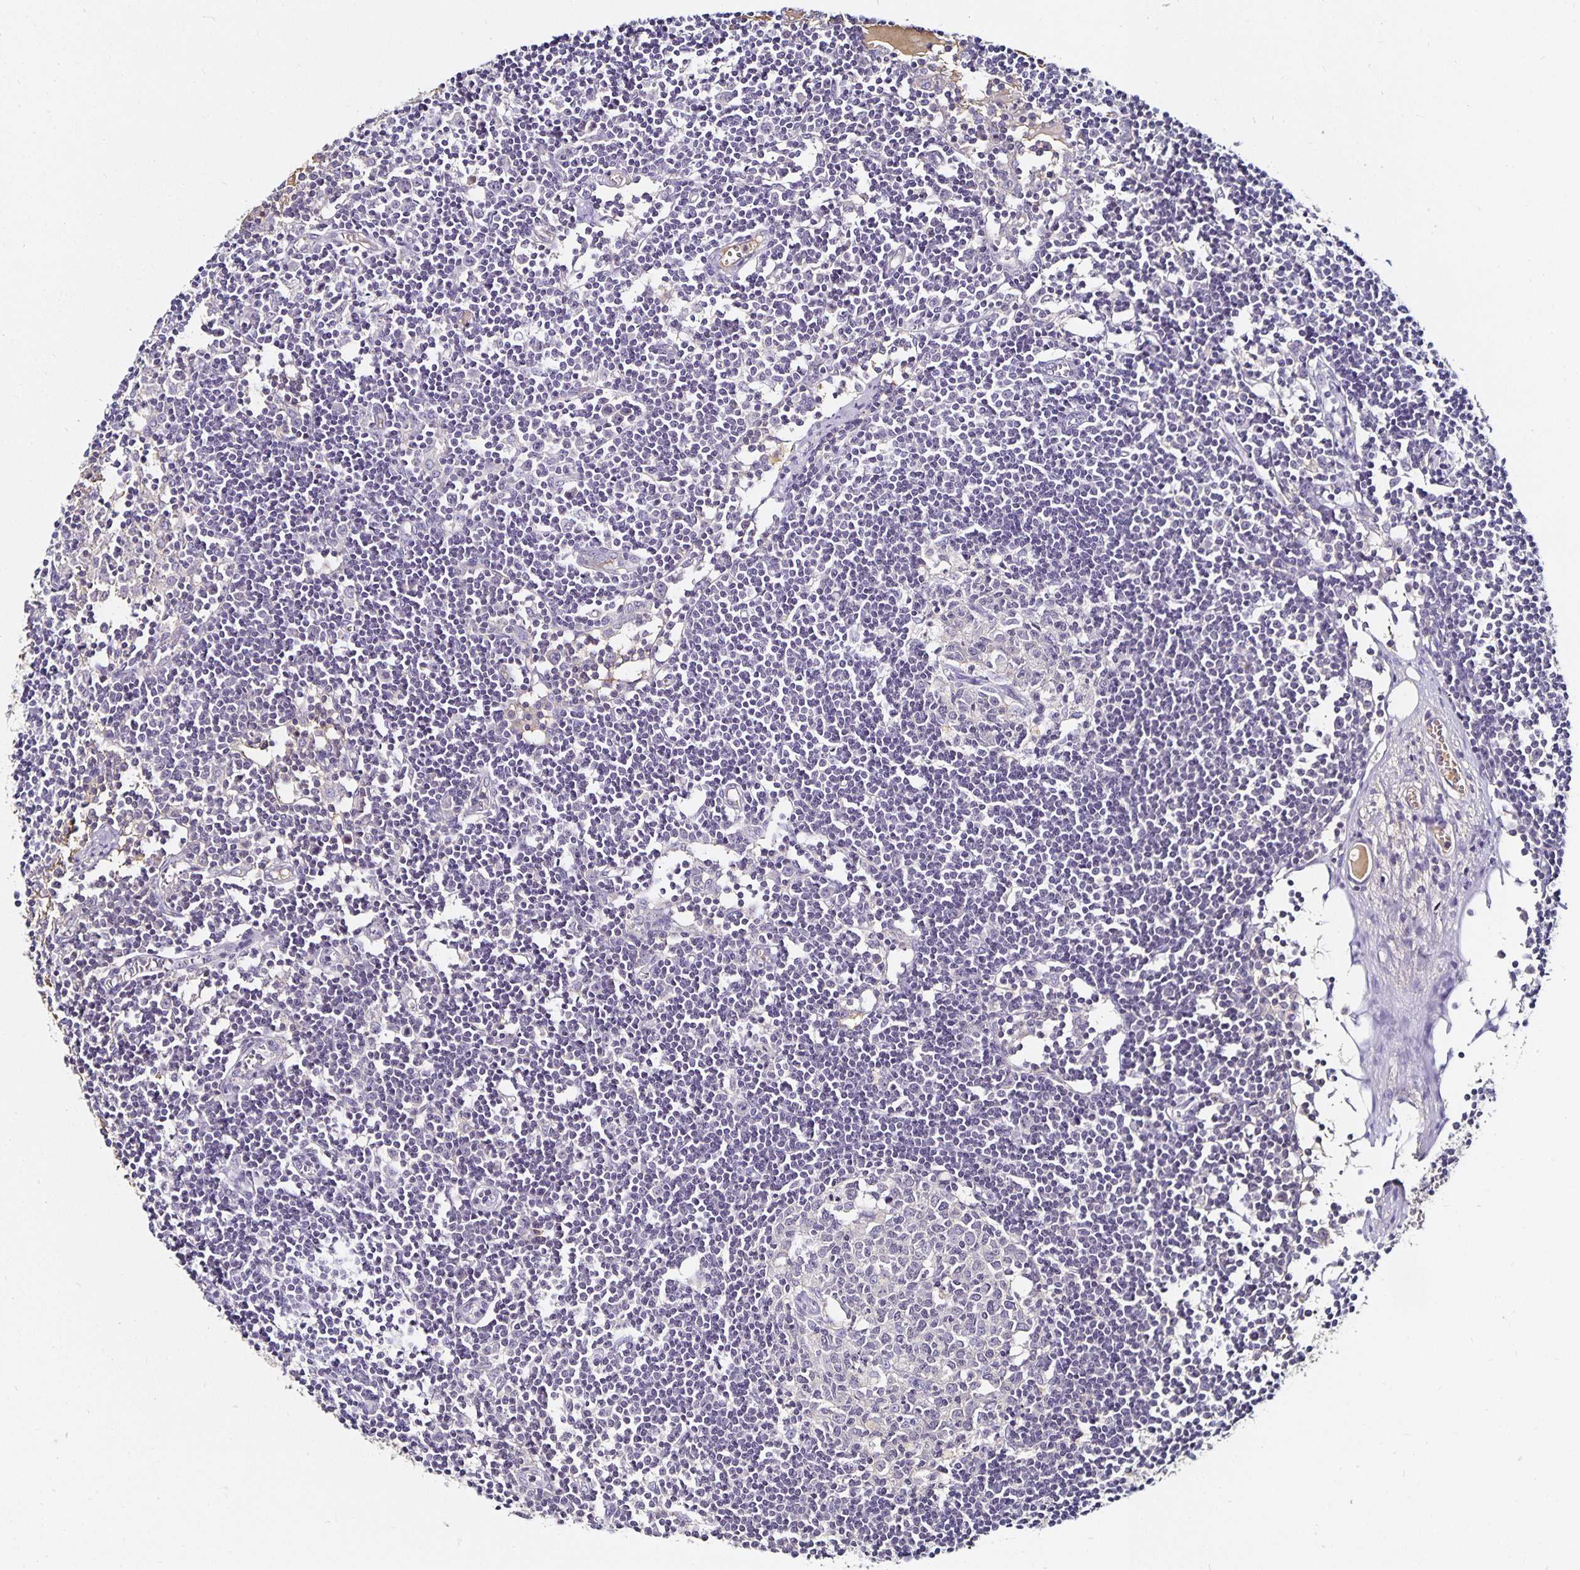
{"staining": {"intensity": "negative", "quantity": "none", "location": "none"}, "tissue": "lymph node", "cell_type": "Germinal center cells", "image_type": "normal", "snomed": [{"axis": "morphology", "description": "Normal tissue, NOS"}, {"axis": "topography", "description": "Lymph node"}], "caption": "An immunohistochemistry (IHC) image of benign lymph node is shown. There is no staining in germinal center cells of lymph node.", "gene": "TTR", "patient": {"sex": "female", "age": 11}}